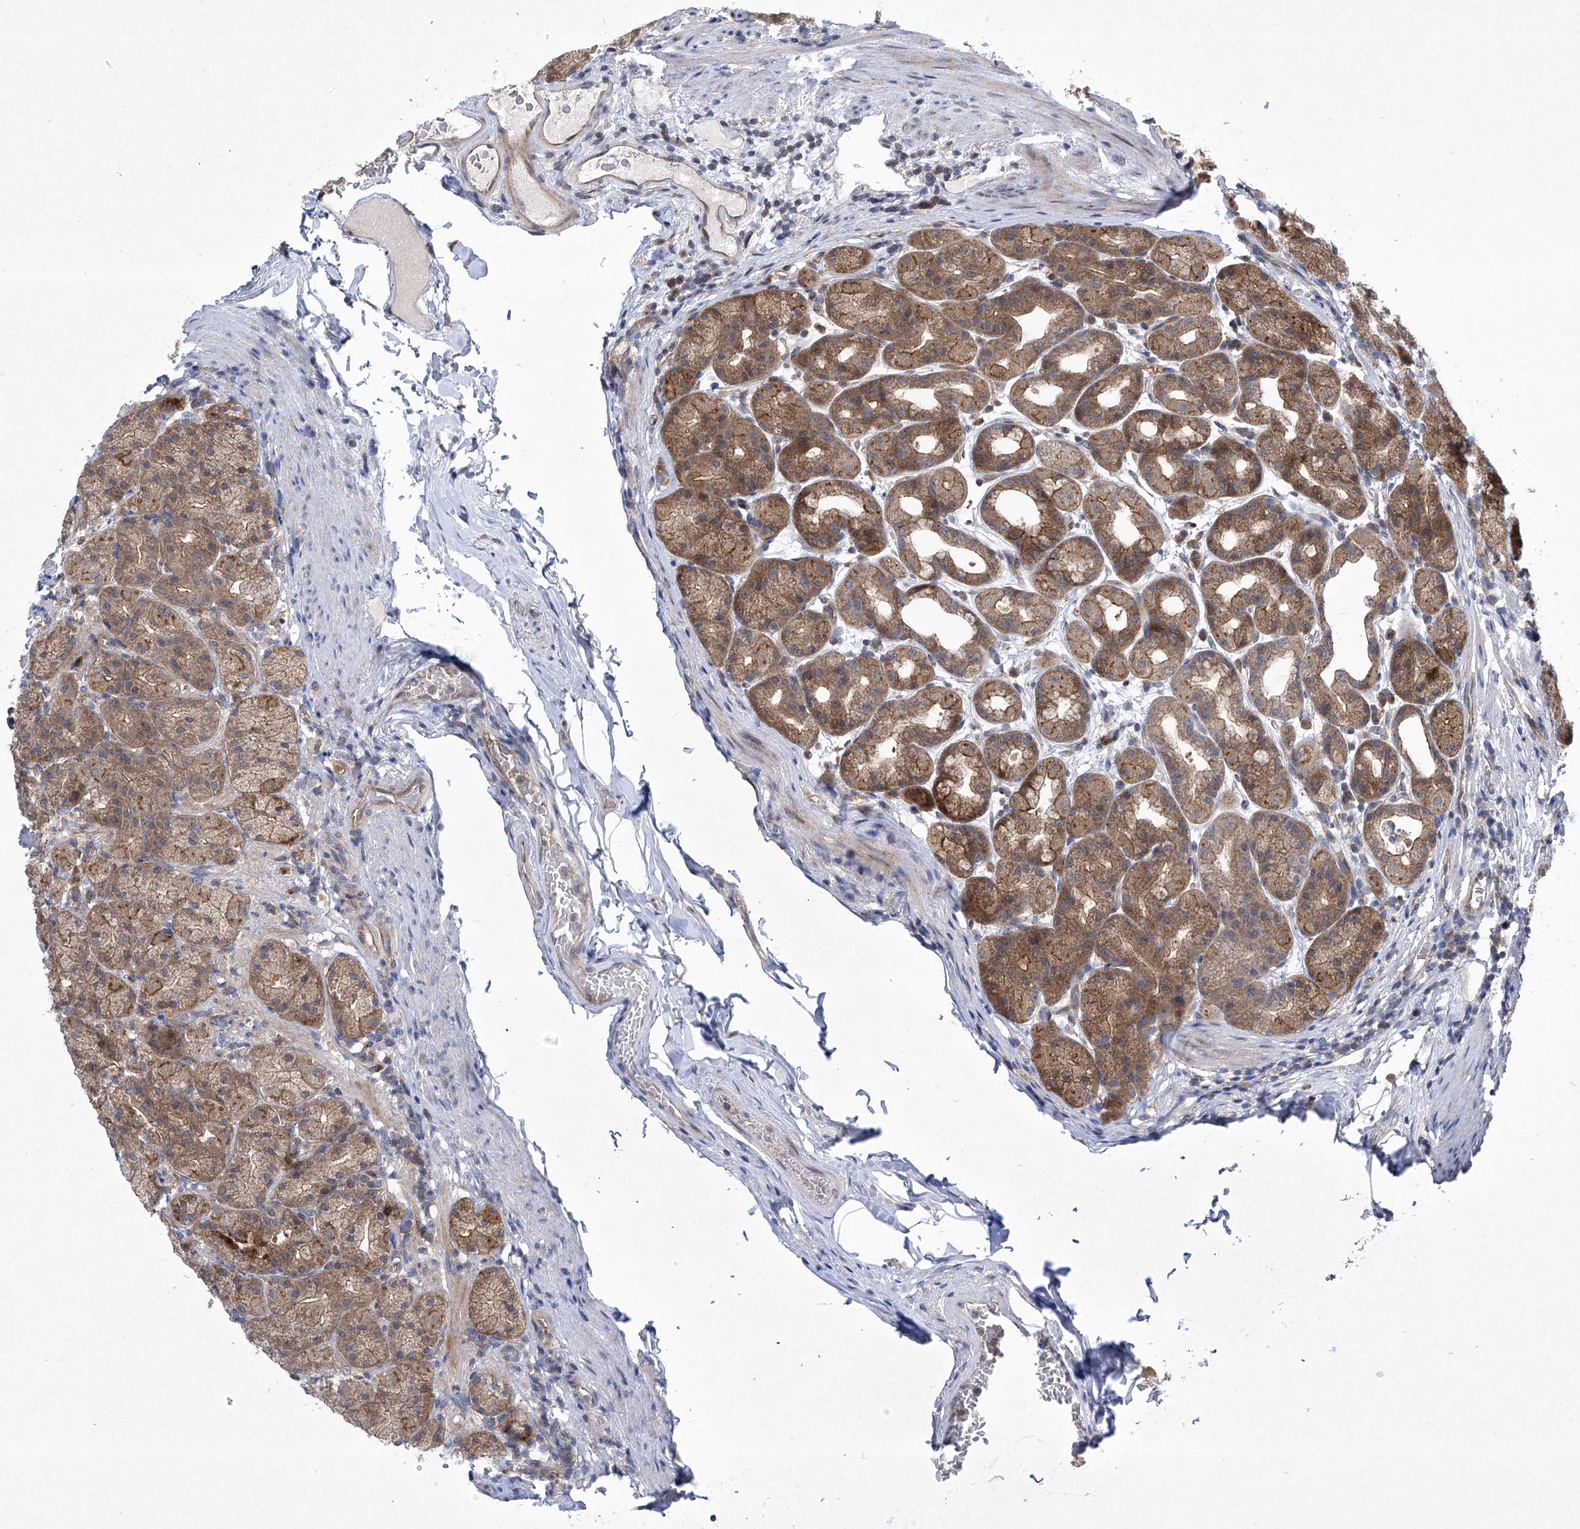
{"staining": {"intensity": "strong", "quantity": "25%-75%", "location": "cytoplasmic/membranous"}, "tissue": "stomach", "cell_type": "Glandular cells", "image_type": "normal", "snomed": [{"axis": "morphology", "description": "Normal tissue, NOS"}, {"axis": "topography", "description": "Stomach, upper"}], "caption": "Immunohistochemistry (IHC) staining of normal stomach, which displays high levels of strong cytoplasmic/membranous staining in about 25%-75% of glandular cells indicating strong cytoplasmic/membranous protein positivity. The staining was performed using DAB (3,3'-diaminobenzidine) (brown) for protein detection and nuclei were counterstained in hematoxylin (blue).", "gene": "CISH", "patient": {"sex": "male", "age": 68}}